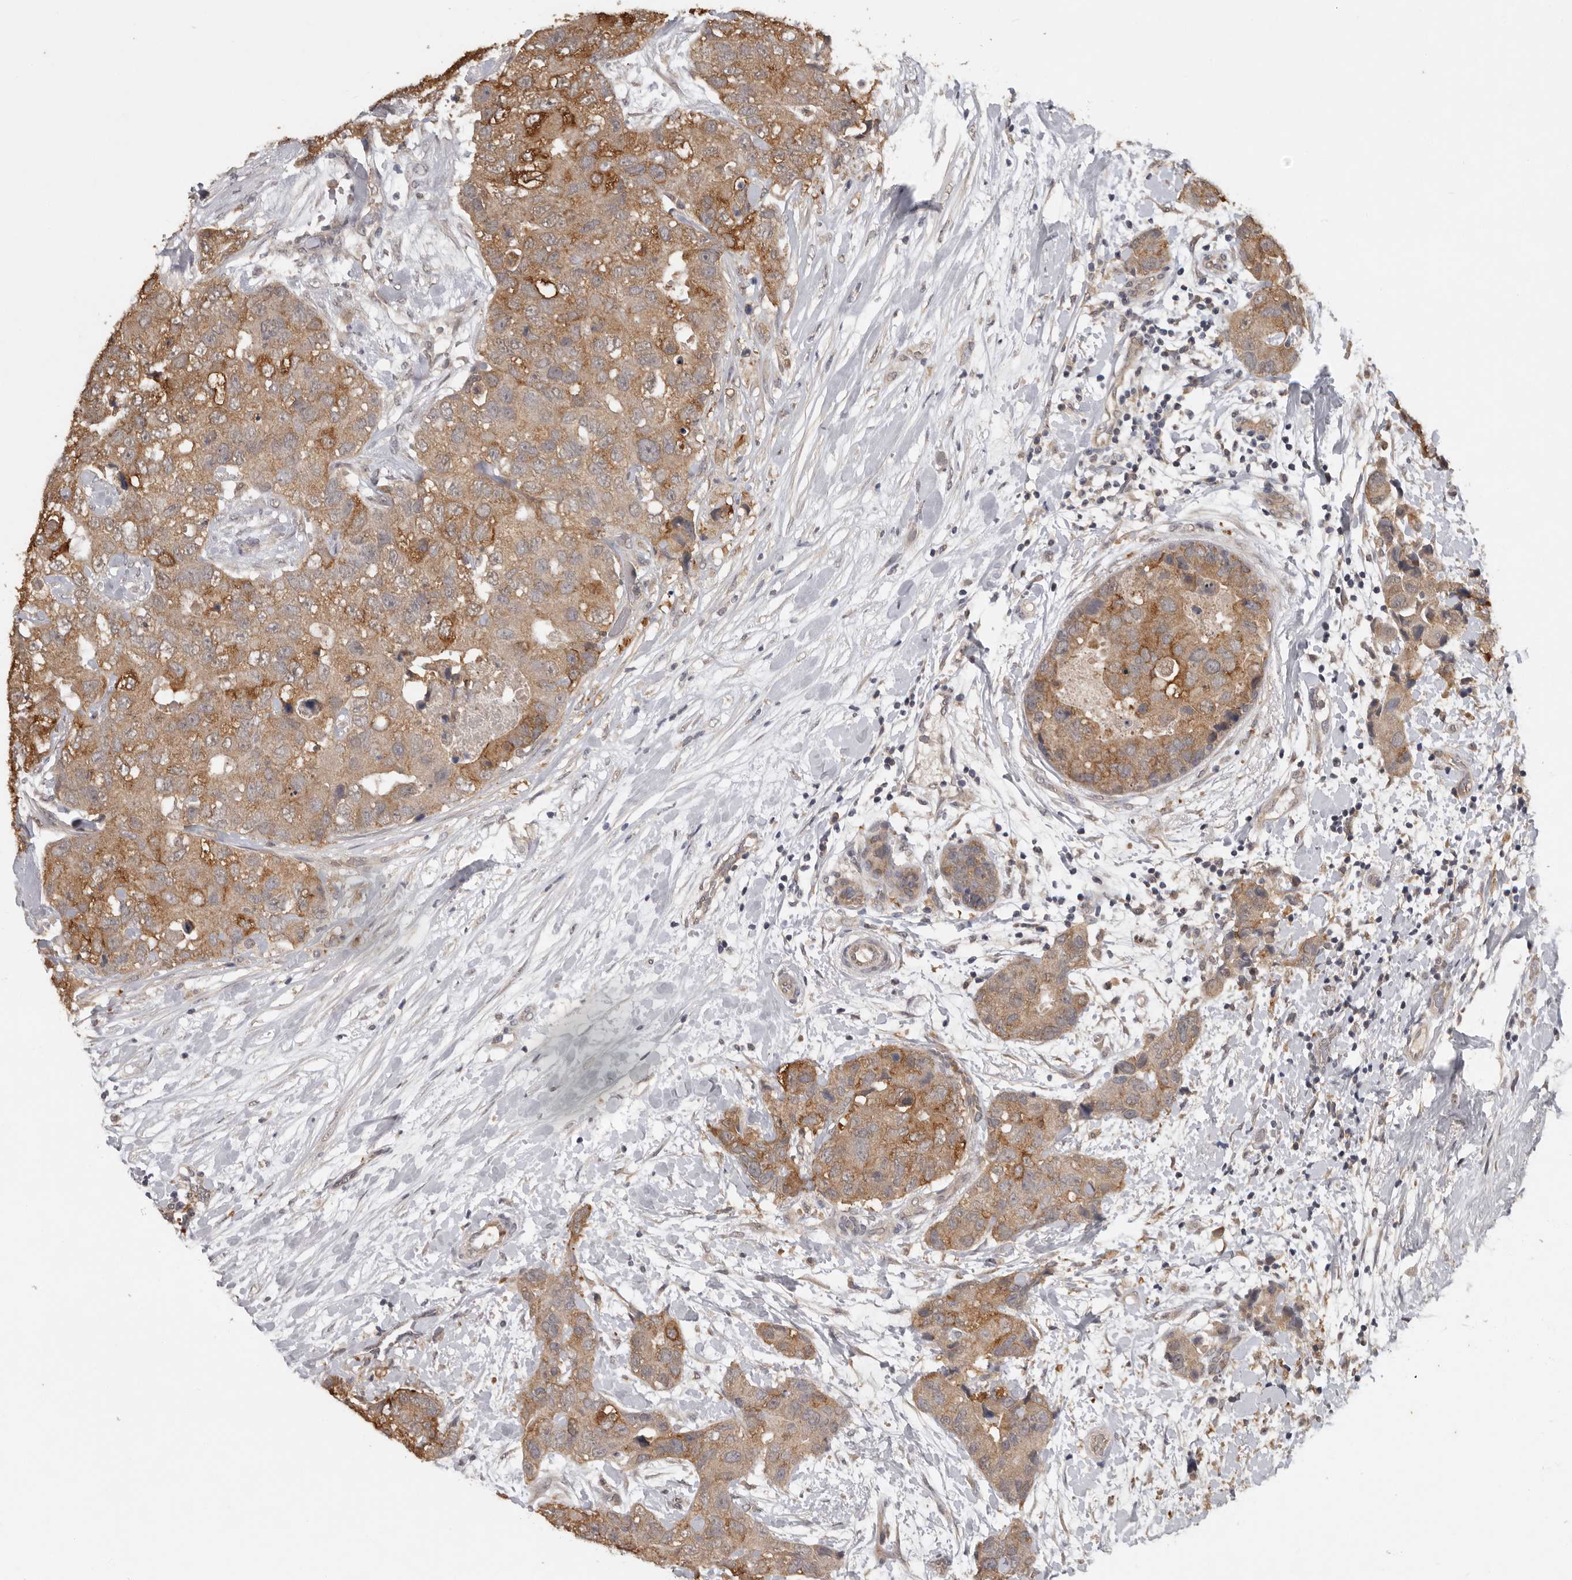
{"staining": {"intensity": "moderate", "quantity": ">75%", "location": "cytoplasmic/membranous"}, "tissue": "breast cancer", "cell_type": "Tumor cells", "image_type": "cancer", "snomed": [{"axis": "morphology", "description": "Duct carcinoma"}, {"axis": "topography", "description": "Breast"}], "caption": "Immunohistochemical staining of human breast cancer demonstrates medium levels of moderate cytoplasmic/membranous positivity in about >75% of tumor cells.", "gene": "MTF1", "patient": {"sex": "female", "age": 62}}